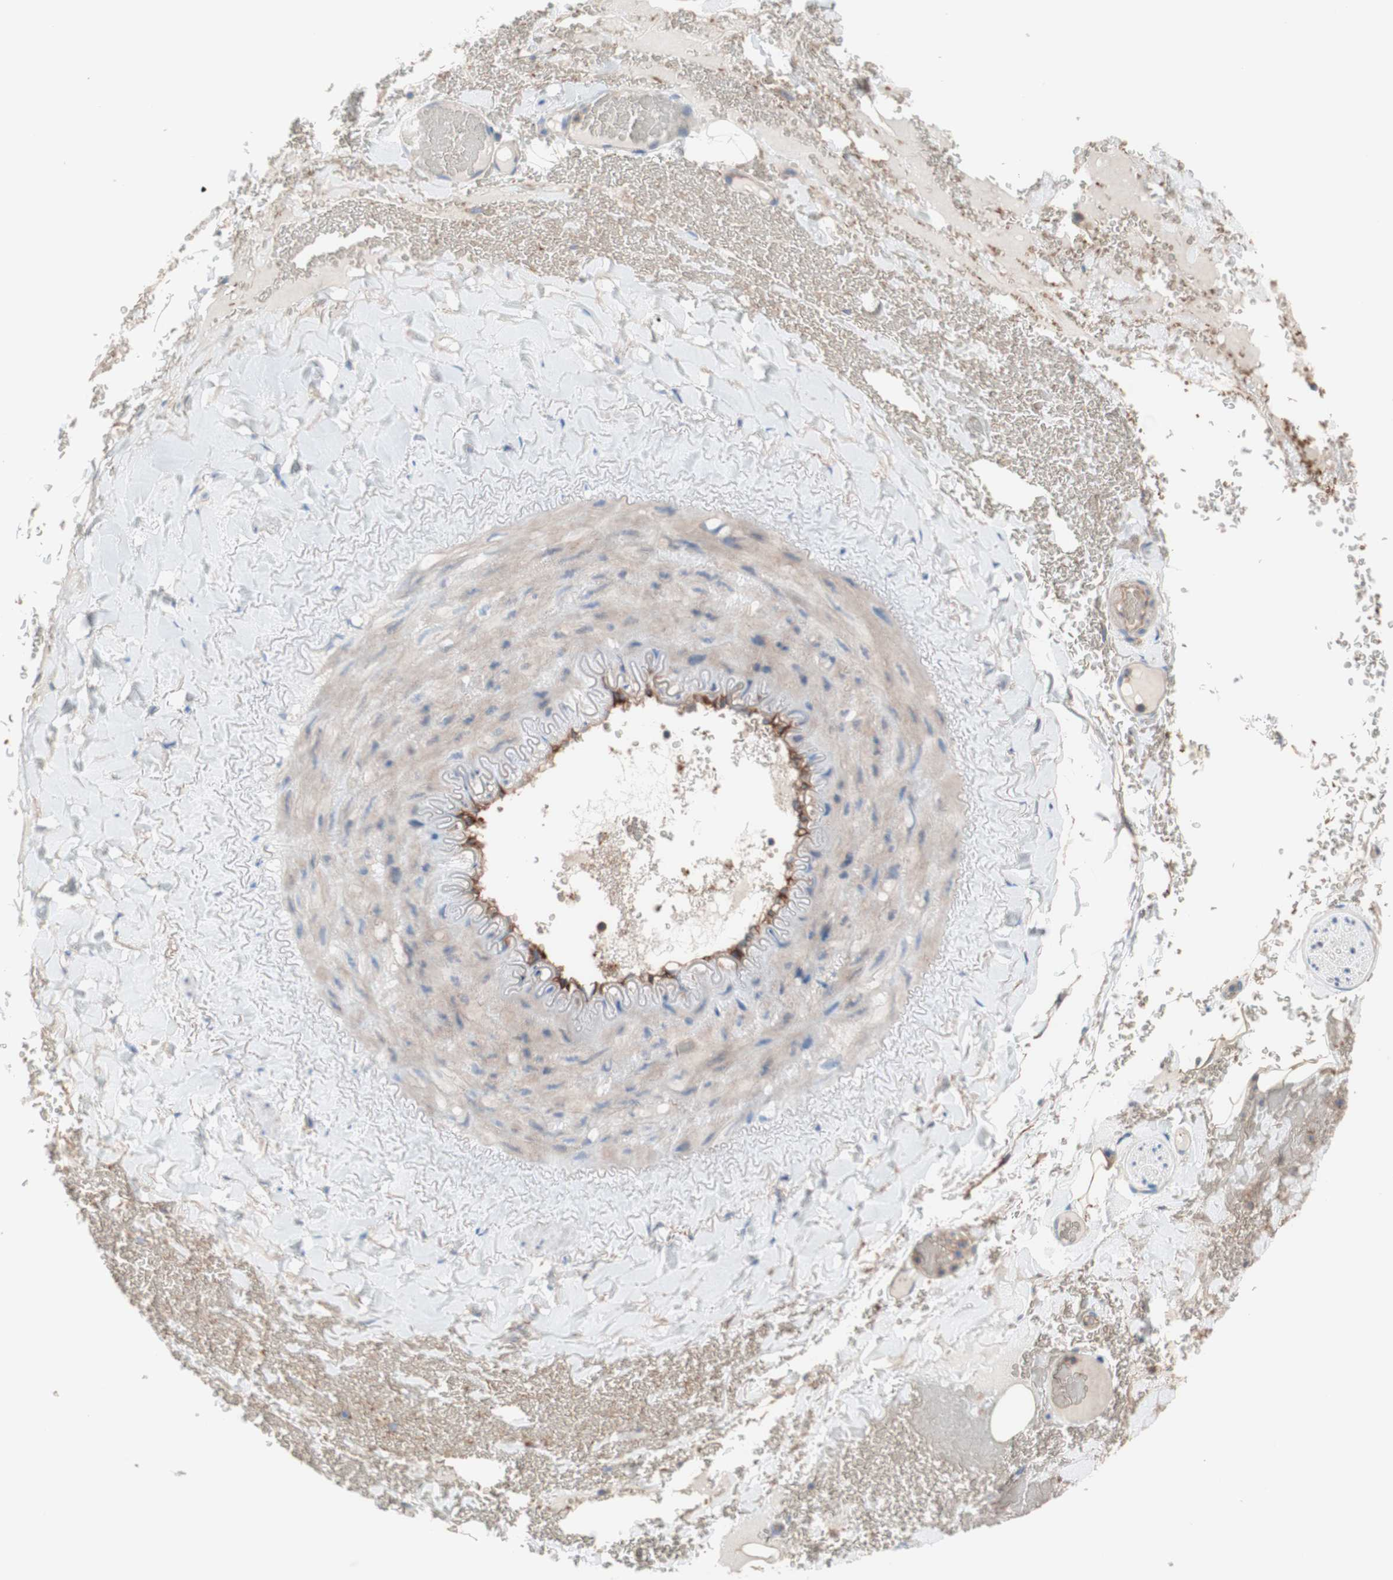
{"staining": {"intensity": "weak", "quantity": ">75%", "location": "cytoplasmic/membranous"}, "tissue": "soft tissue", "cell_type": "Fibroblasts", "image_type": "normal", "snomed": [{"axis": "morphology", "description": "Normal tissue, NOS"}, {"axis": "topography", "description": "Peripheral nerve tissue"}], "caption": "Immunohistochemical staining of normal soft tissue shows >75% levels of weak cytoplasmic/membranous protein expression in approximately >75% of fibroblasts. (DAB = brown stain, brightfield microscopy at high magnification).", "gene": "CD46", "patient": {"sex": "male", "age": 70}}